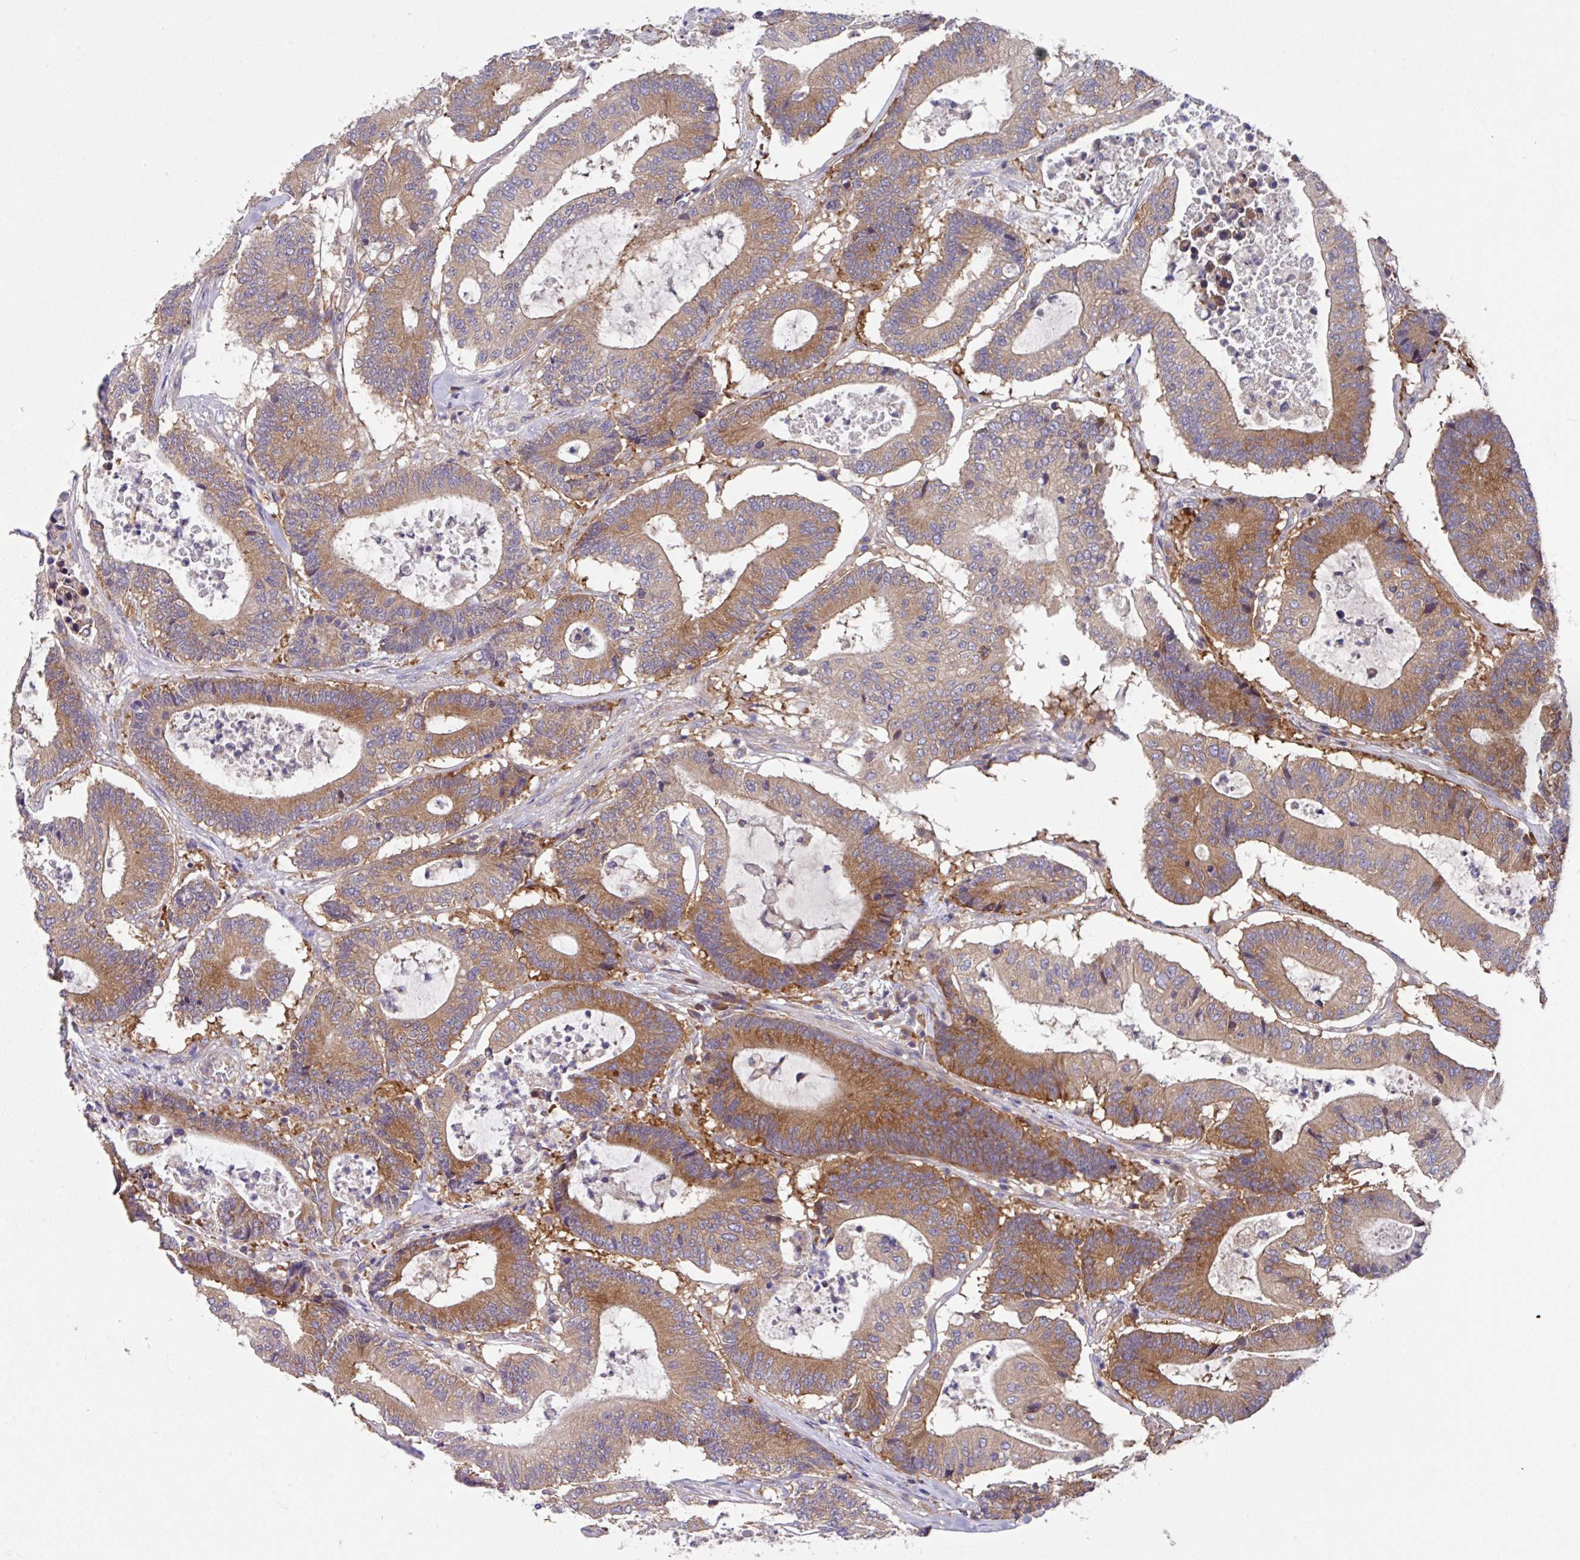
{"staining": {"intensity": "moderate", "quantity": ">75%", "location": "cytoplasmic/membranous"}, "tissue": "colorectal cancer", "cell_type": "Tumor cells", "image_type": "cancer", "snomed": [{"axis": "morphology", "description": "Adenocarcinoma, NOS"}, {"axis": "topography", "description": "Colon"}], "caption": "Immunohistochemistry (IHC) photomicrograph of neoplastic tissue: adenocarcinoma (colorectal) stained using immunohistochemistry demonstrates medium levels of moderate protein expression localized specifically in the cytoplasmic/membranous of tumor cells, appearing as a cytoplasmic/membranous brown color.", "gene": "EIF4B", "patient": {"sex": "female", "age": 84}}